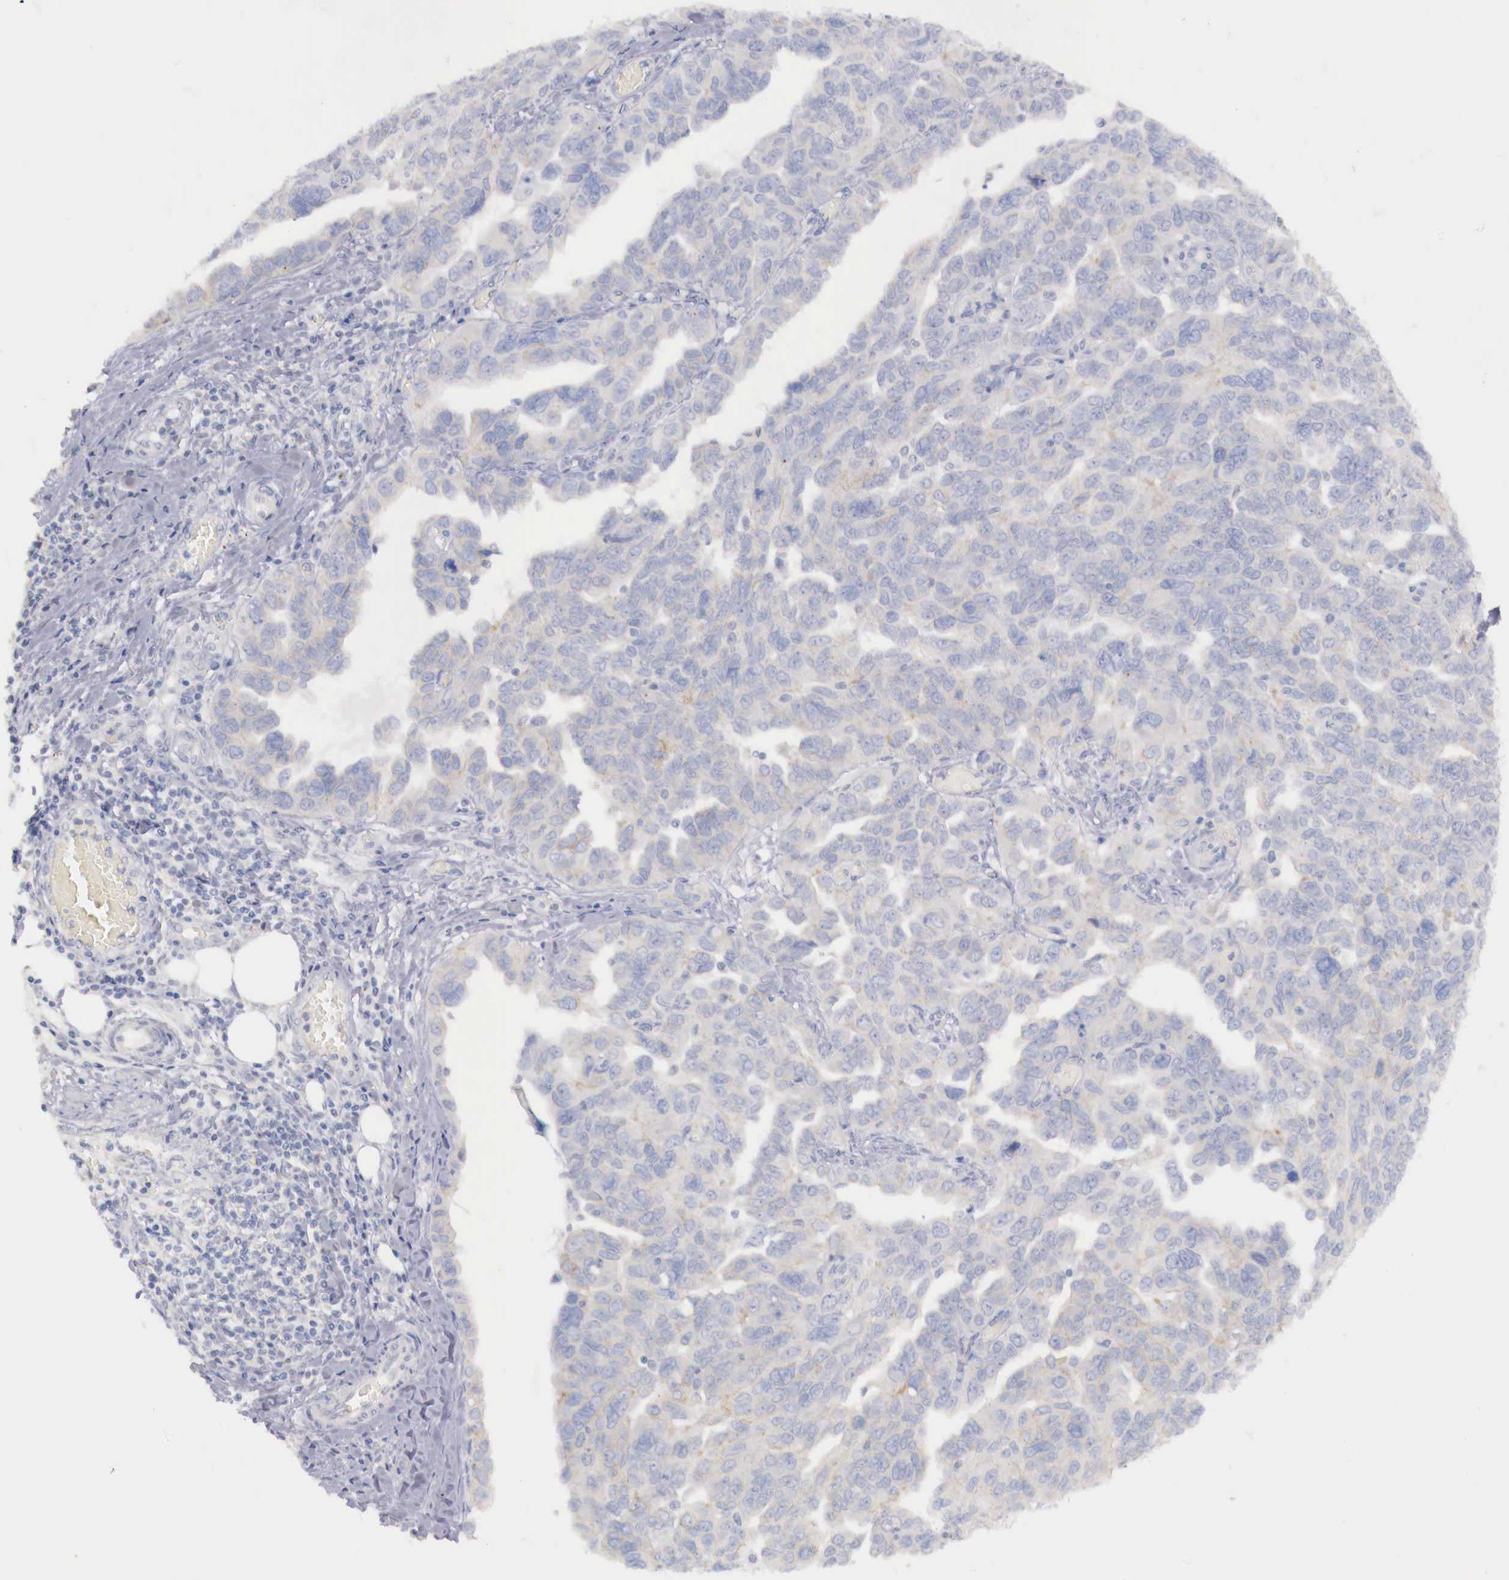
{"staining": {"intensity": "negative", "quantity": "none", "location": "none"}, "tissue": "ovarian cancer", "cell_type": "Tumor cells", "image_type": "cancer", "snomed": [{"axis": "morphology", "description": "Cystadenocarcinoma, serous, NOS"}, {"axis": "topography", "description": "Ovary"}], "caption": "Tumor cells show no significant staining in ovarian cancer.", "gene": "TRIM13", "patient": {"sex": "female", "age": 64}}